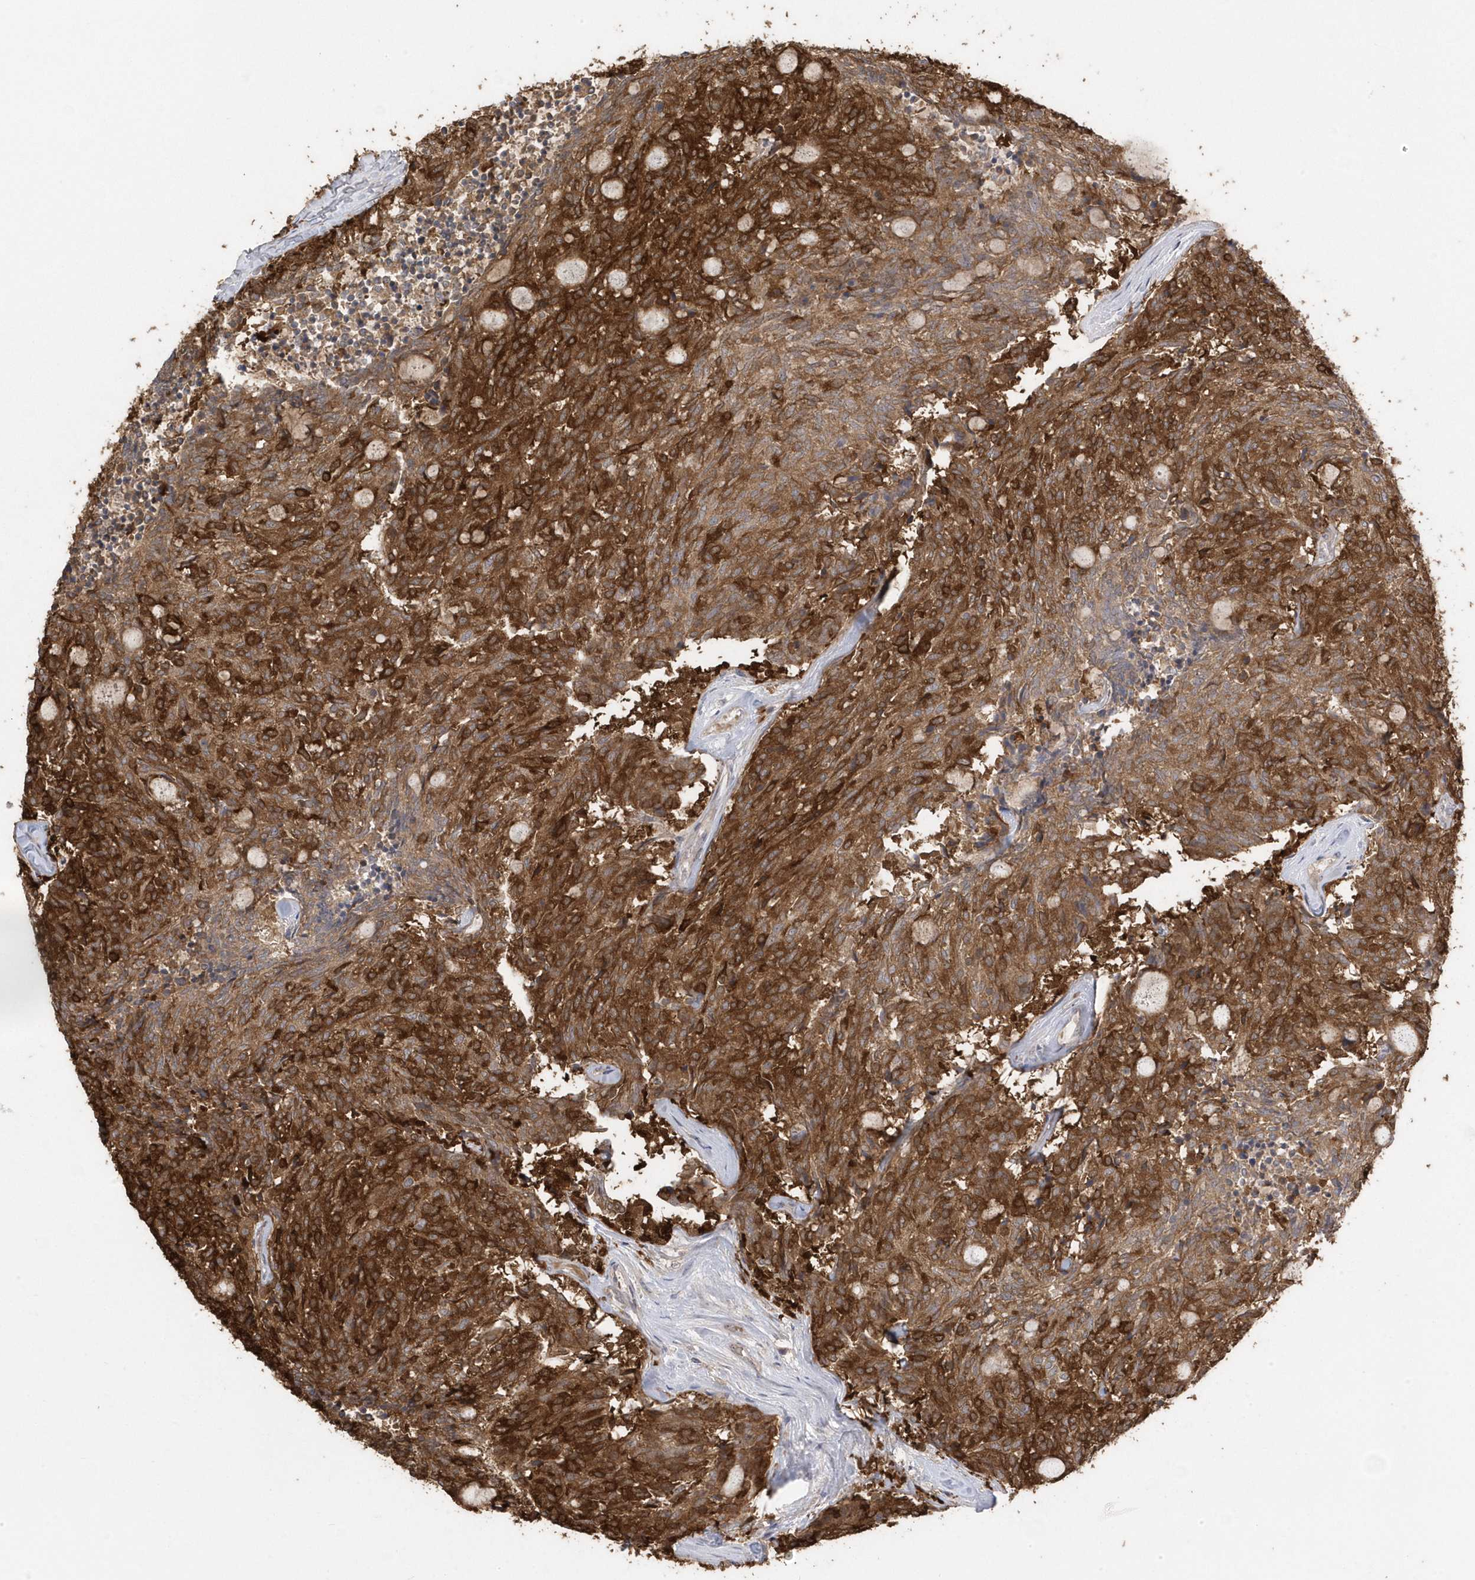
{"staining": {"intensity": "strong", "quantity": ">75%", "location": "cytoplasmic/membranous,nuclear"}, "tissue": "carcinoid", "cell_type": "Tumor cells", "image_type": "cancer", "snomed": [{"axis": "morphology", "description": "Carcinoid, malignant, NOS"}, {"axis": "topography", "description": "Pancreas"}], "caption": "Carcinoid (malignant) stained with a brown dye displays strong cytoplasmic/membranous and nuclear positive expression in about >75% of tumor cells.", "gene": "GTPBP6", "patient": {"sex": "female", "age": 54}}